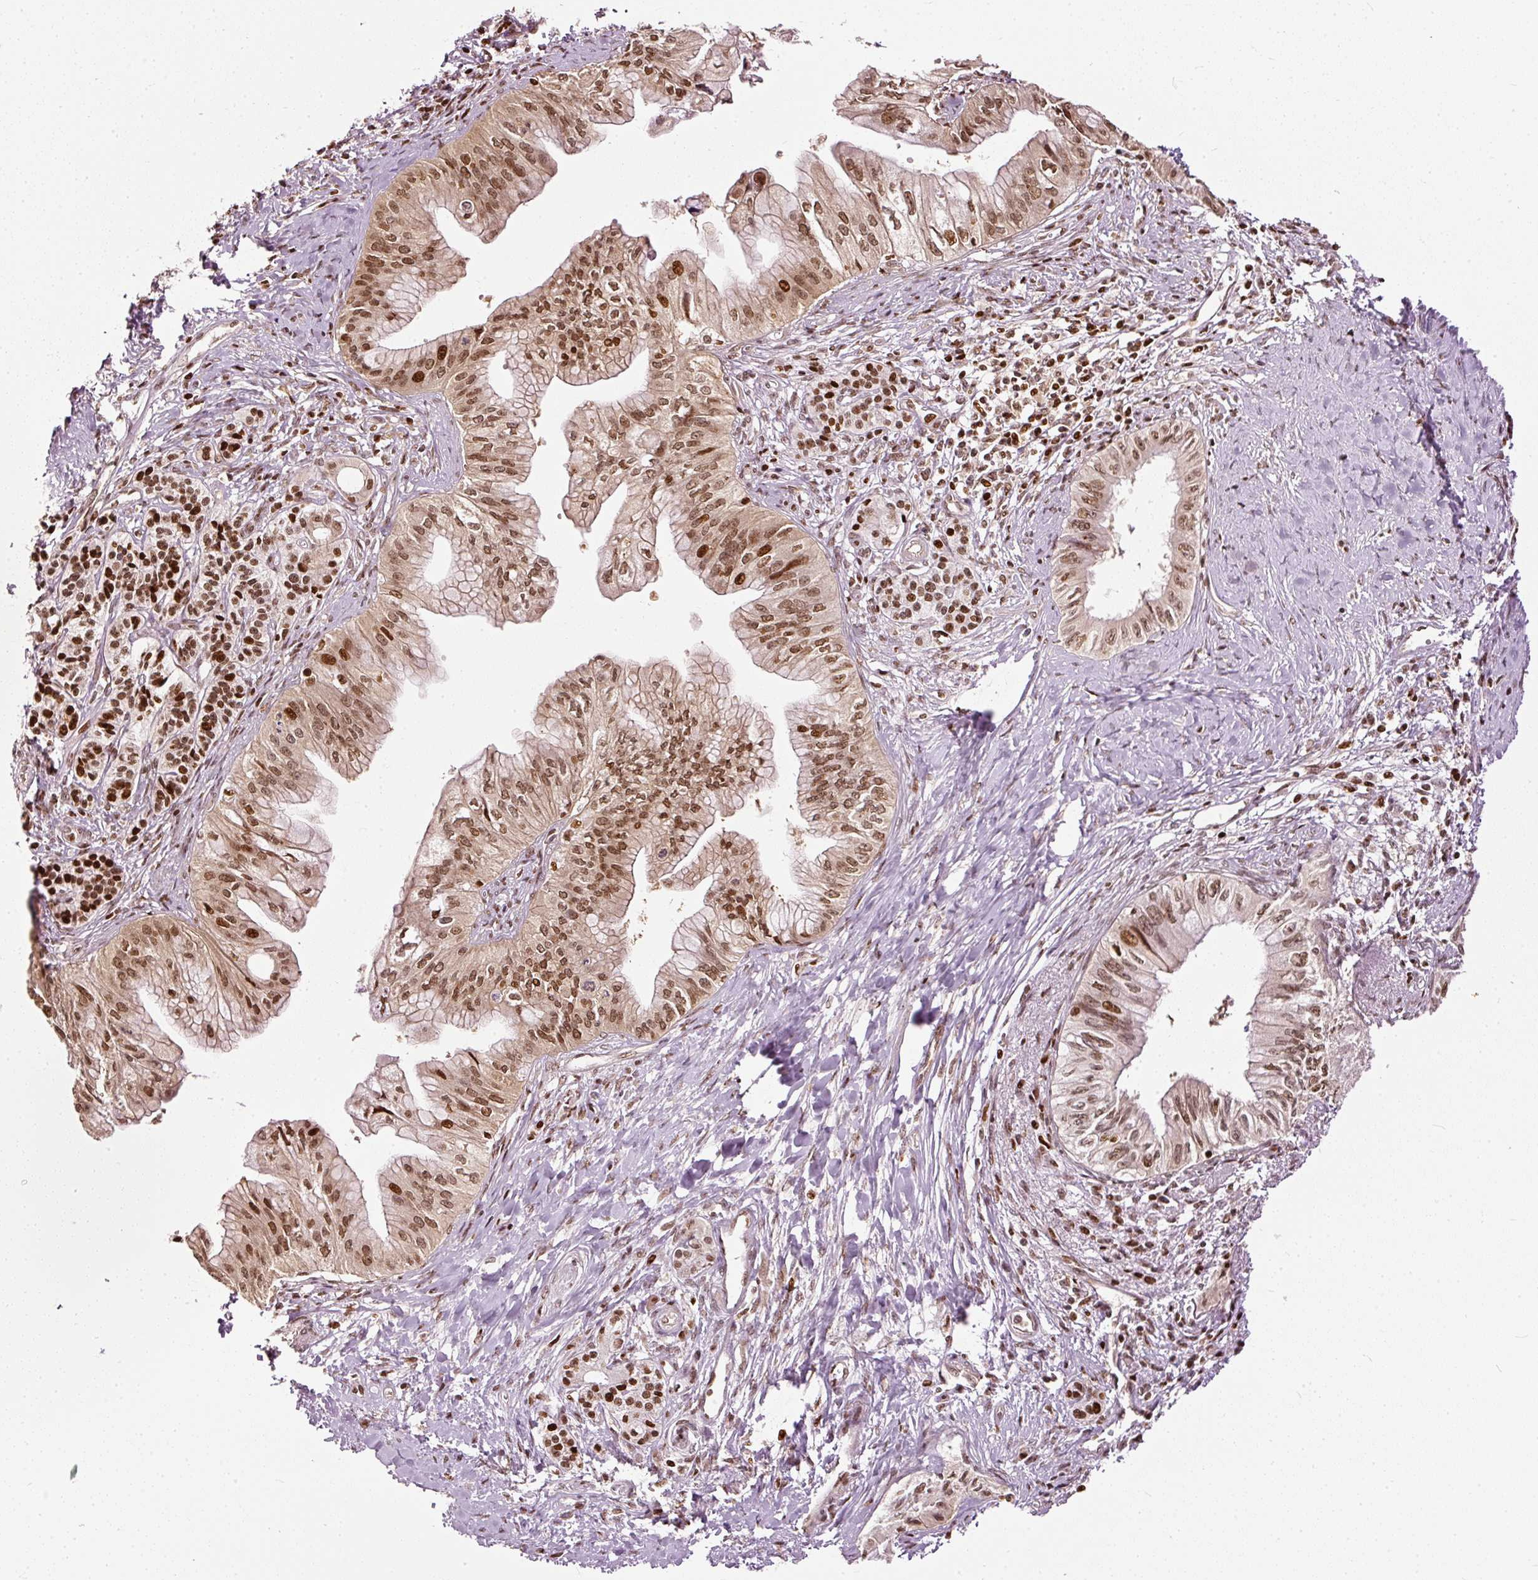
{"staining": {"intensity": "moderate", "quantity": ">75%", "location": "nuclear"}, "tissue": "pancreatic cancer", "cell_type": "Tumor cells", "image_type": "cancer", "snomed": [{"axis": "morphology", "description": "Adenocarcinoma, NOS"}, {"axis": "topography", "description": "Pancreas"}], "caption": "Immunohistochemistry (IHC) micrograph of pancreatic cancer (adenocarcinoma) stained for a protein (brown), which demonstrates medium levels of moderate nuclear positivity in approximately >75% of tumor cells.", "gene": "ZNF778", "patient": {"sex": "male", "age": 71}}